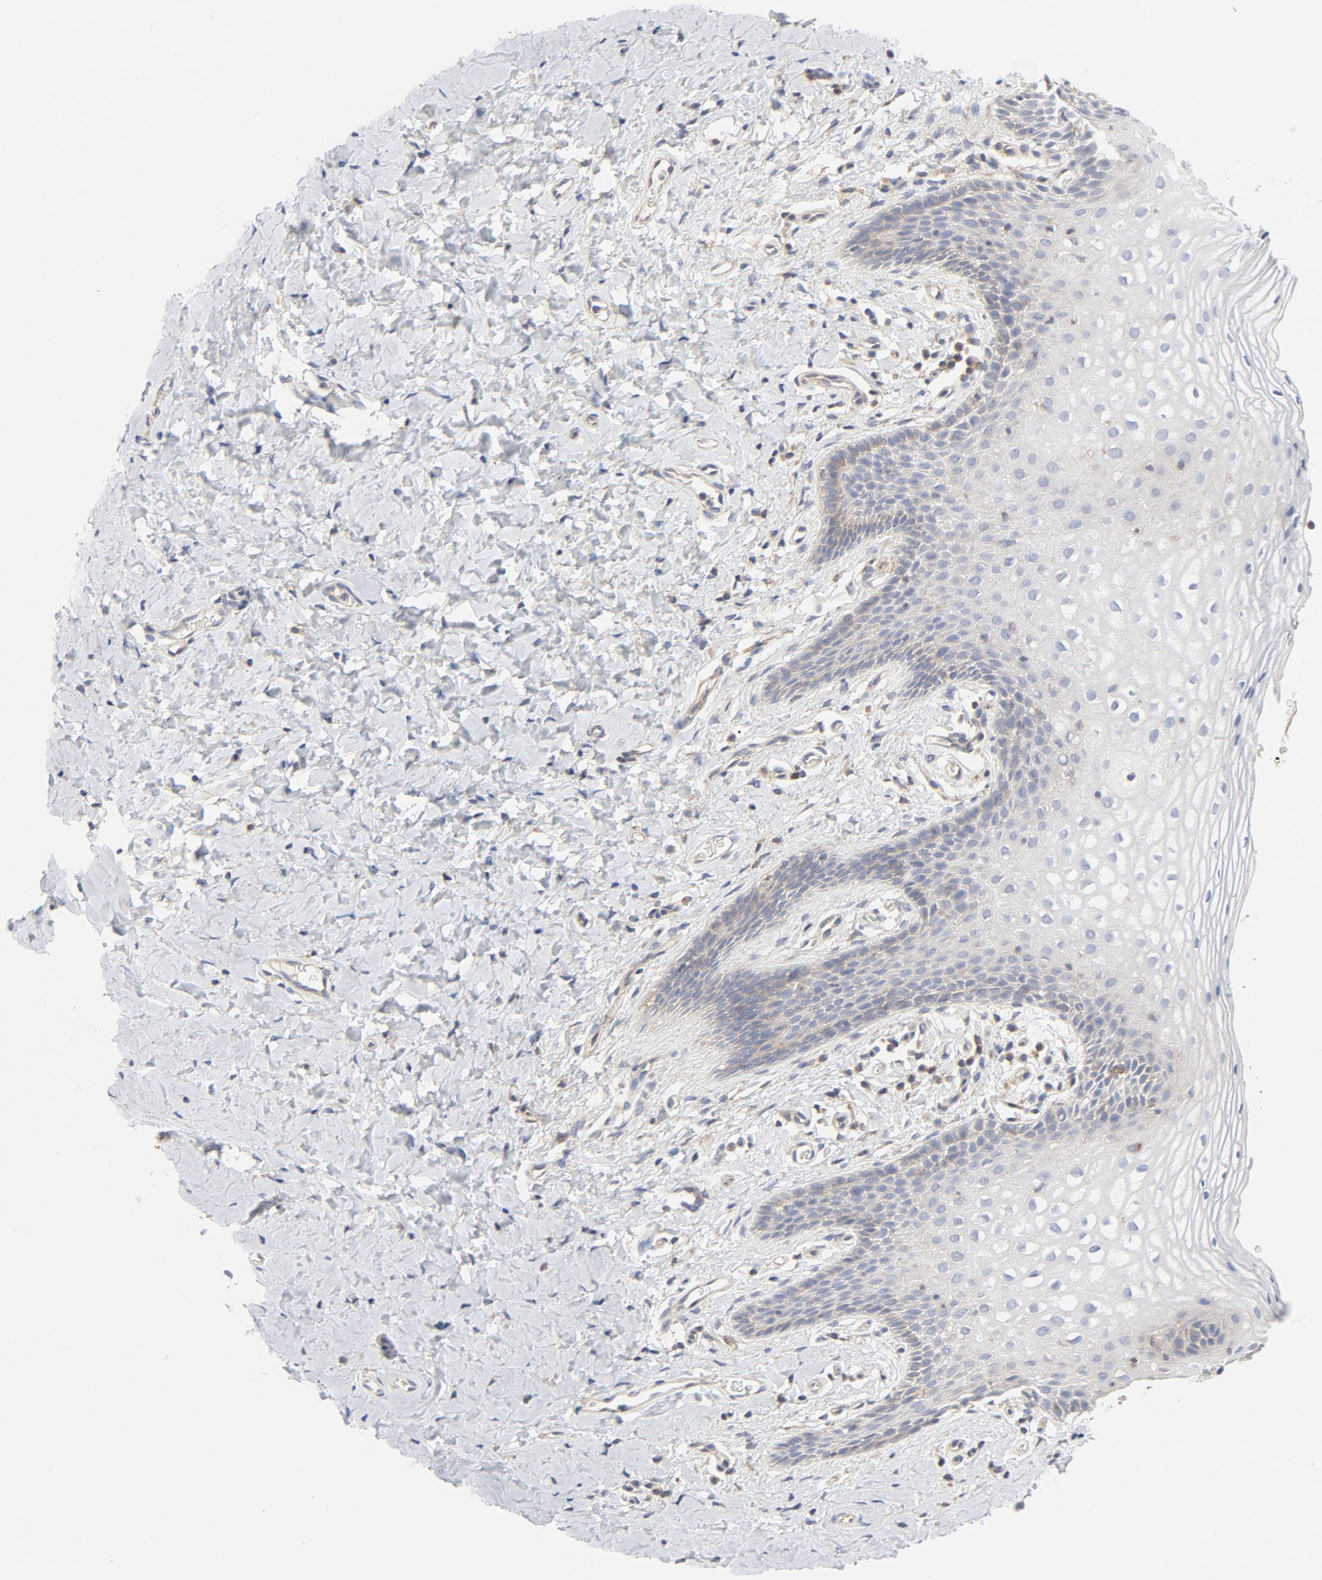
{"staining": {"intensity": "weak", "quantity": "<25%", "location": "cytoplasmic/membranous"}, "tissue": "vagina", "cell_type": "Squamous epithelial cells", "image_type": "normal", "snomed": [{"axis": "morphology", "description": "Normal tissue, NOS"}, {"axis": "topography", "description": "Vagina"}], "caption": "This photomicrograph is of unremarkable vagina stained with IHC to label a protein in brown with the nuclei are counter-stained blue. There is no staining in squamous epithelial cells. (DAB immunohistochemistry (IHC) with hematoxylin counter stain).", "gene": "RABEP1", "patient": {"sex": "female", "age": 55}}